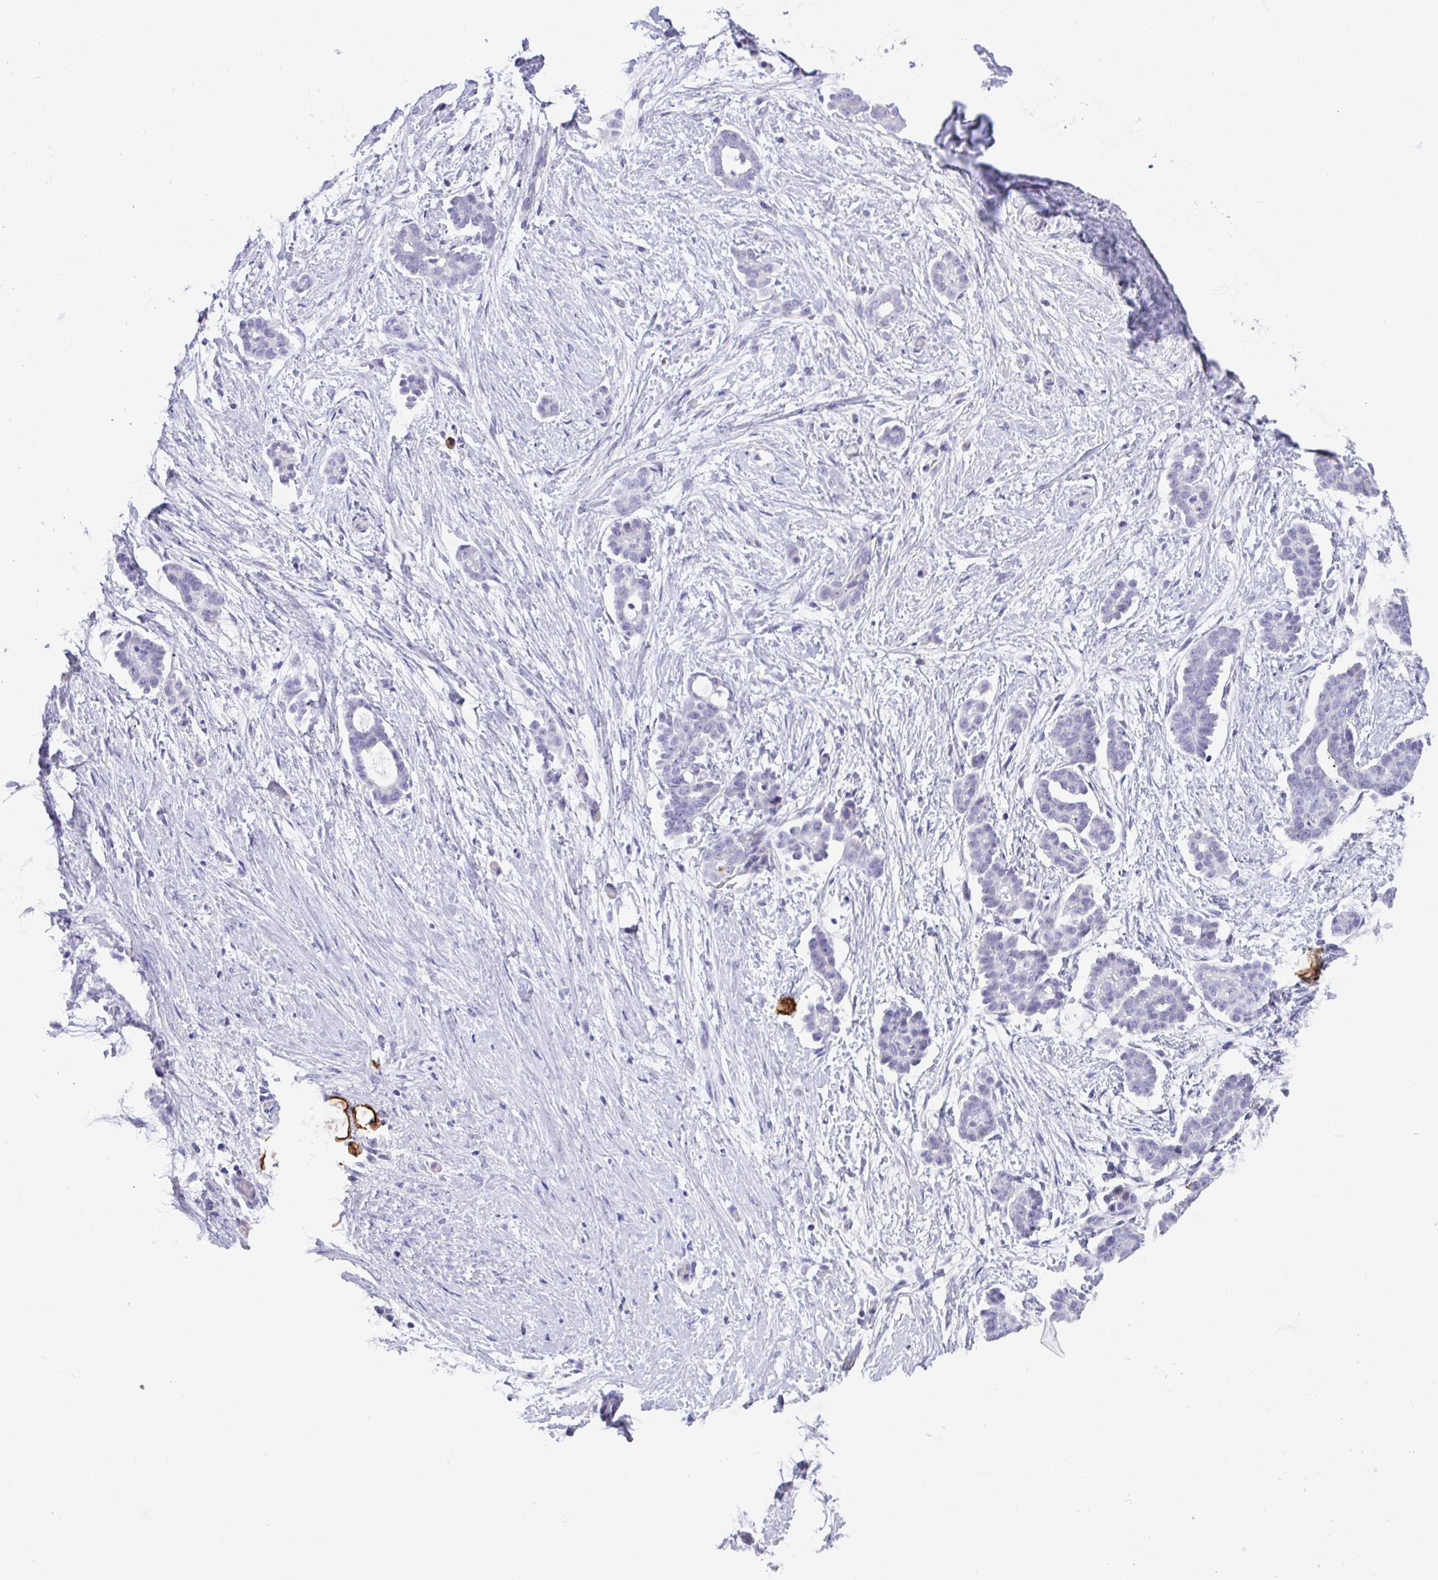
{"staining": {"intensity": "negative", "quantity": "none", "location": "none"}, "tissue": "ovarian cancer", "cell_type": "Tumor cells", "image_type": "cancer", "snomed": [{"axis": "morphology", "description": "Cystadenocarcinoma, serous, NOS"}, {"axis": "topography", "description": "Ovary"}], "caption": "DAB (3,3'-diaminobenzidine) immunohistochemical staining of serous cystadenocarcinoma (ovarian) displays no significant positivity in tumor cells.", "gene": "KMT2E", "patient": {"sex": "female", "age": 50}}